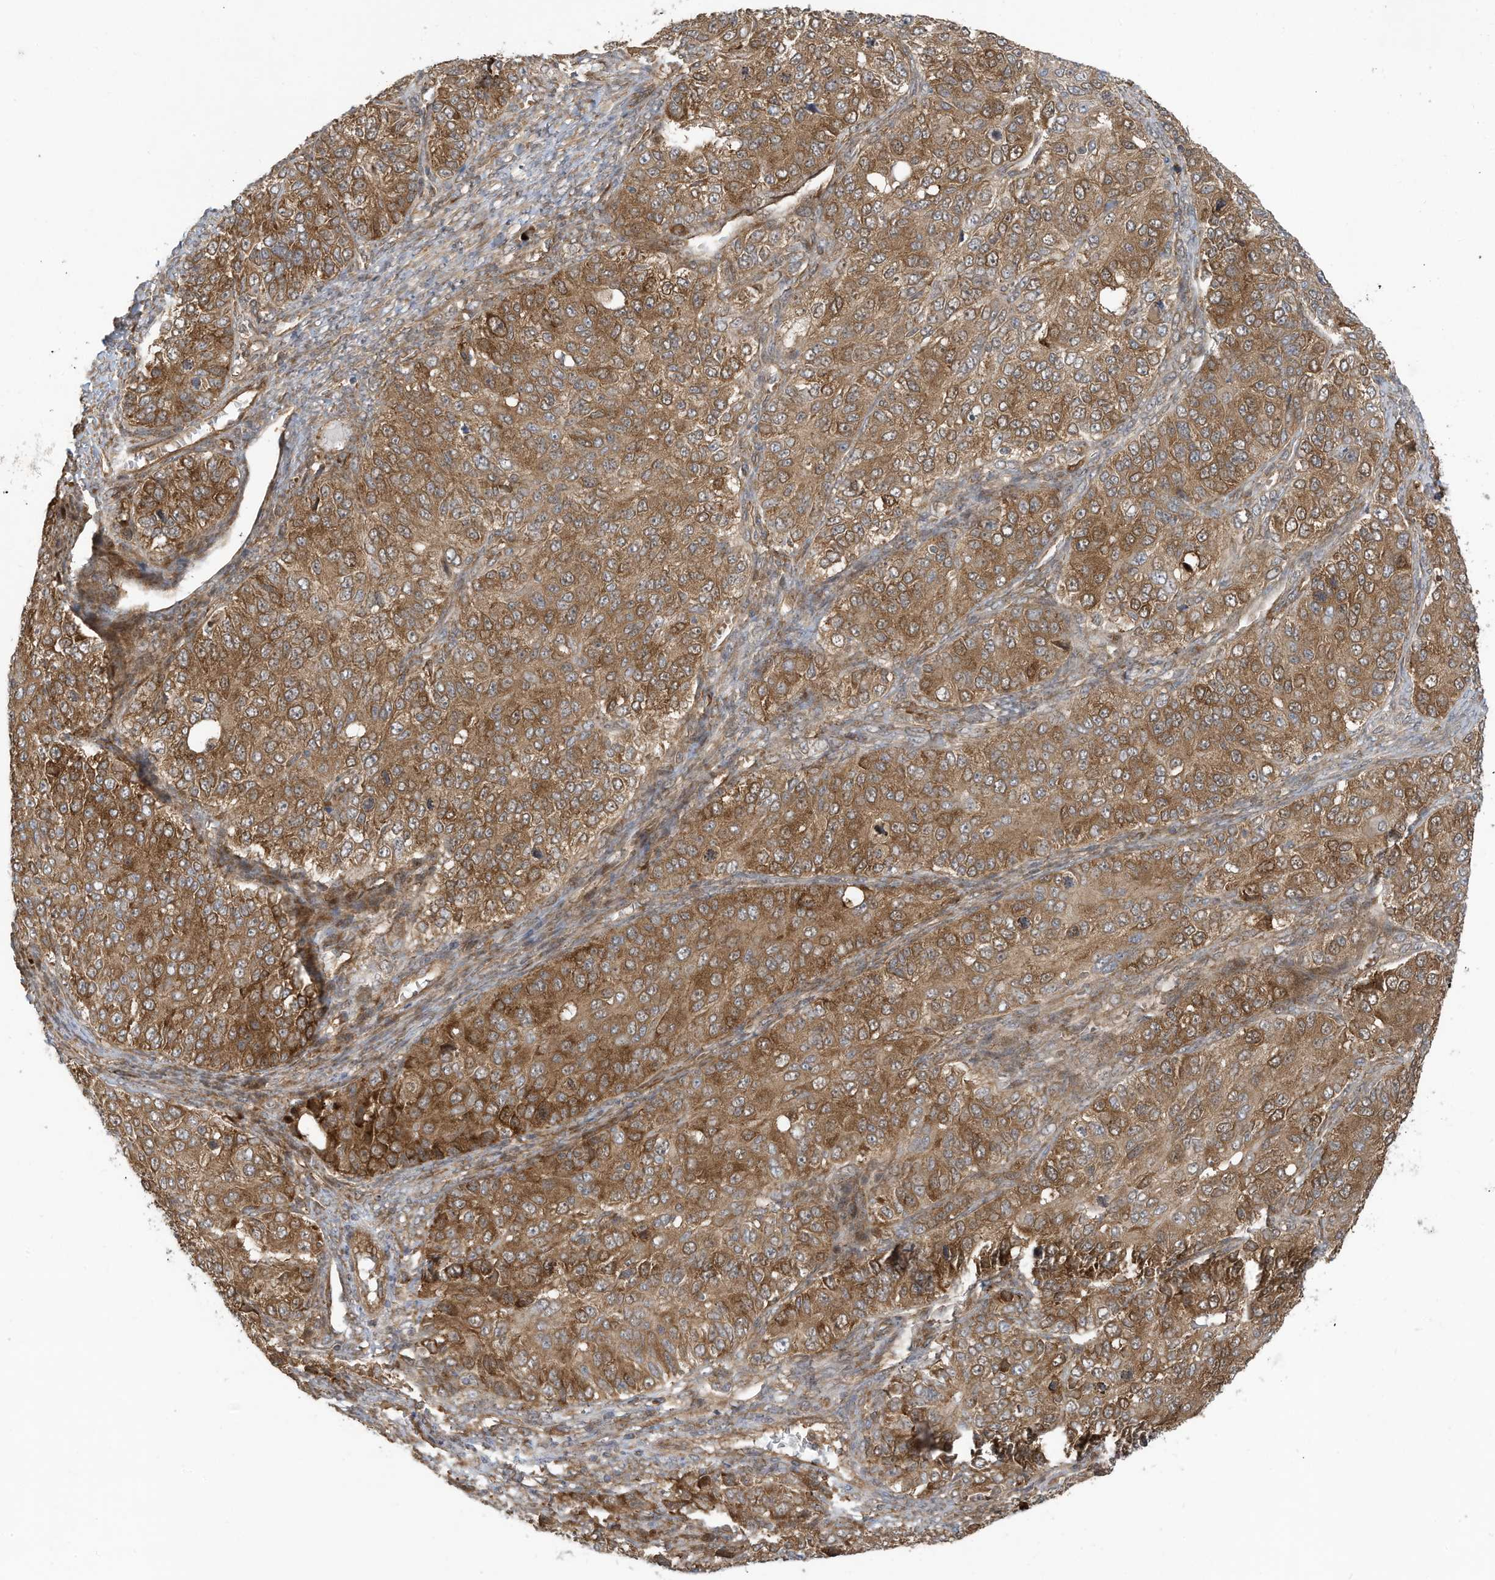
{"staining": {"intensity": "moderate", "quantity": ">75%", "location": "cytoplasmic/membranous"}, "tissue": "ovarian cancer", "cell_type": "Tumor cells", "image_type": "cancer", "snomed": [{"axis": "morphology", "description": "Carcinoma, endometroid"}, {"axis": "topography", "description": "Ovary"}], "caption": "Ovarian endometroid carcinoma was stained to show a protein in brown. There is medium levels of moderate cytoplasmic/membranous expression in approximately >75% of tumor cells. The staining is performed using DAB (3,3'-diaminobenzidine) brown chromogen to label protein expression. The nuclei are counter-stained blue using hematoxylin.", "gene": "USE1", "patient": {"sex": "female", "age": 51}}